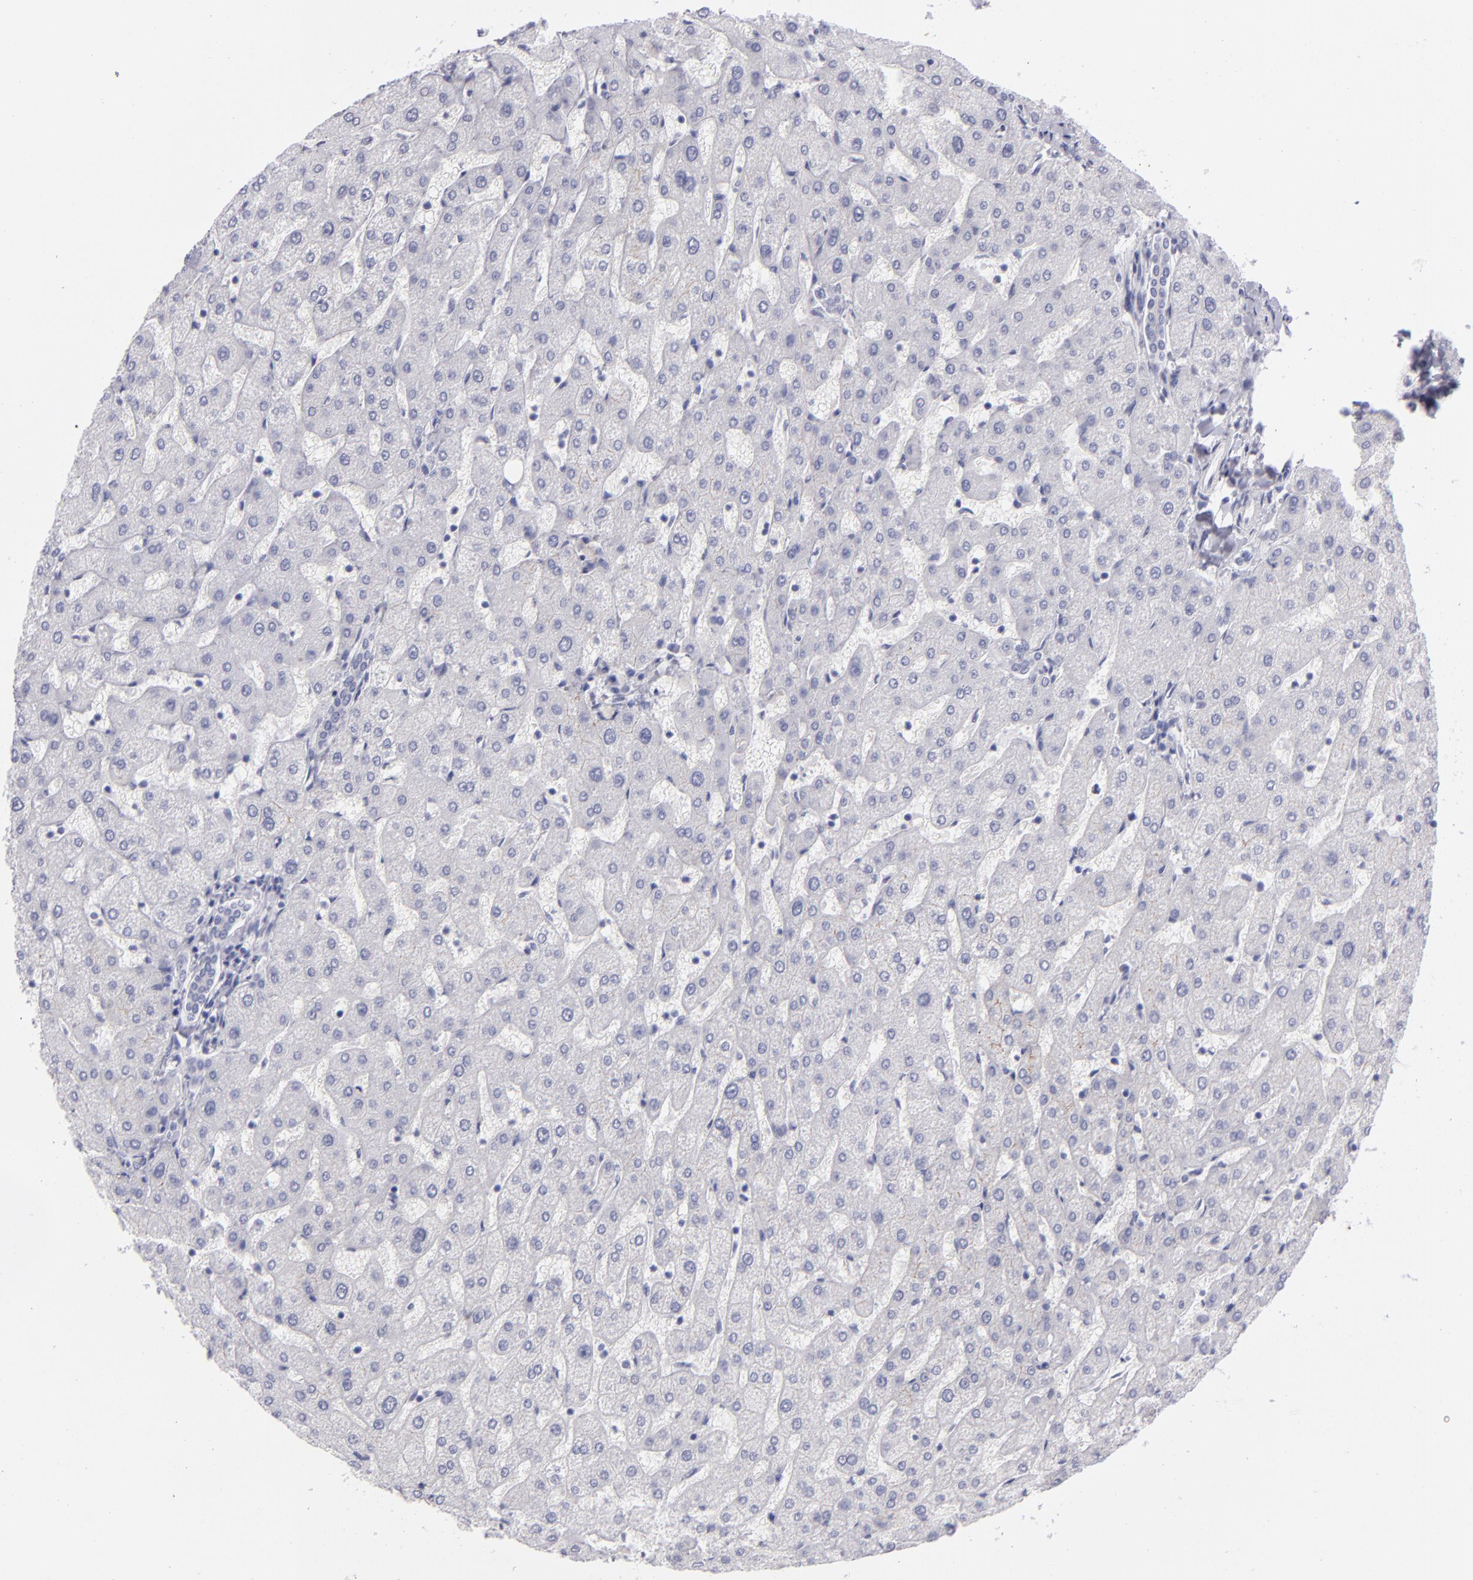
{"staining": {"intensity": "negative", "quantity": "none", "location": "none"}, "tissue": "liver", "cell_type": "Cholangiocytes", "image_type": "normal", "snomed": [{"axis": "morphology", "description": "Normal tissue, NOS"}, {"axis": "topography", "description": "Liver"}], "caption": "DAB immunohistochemical staining of benign liver exhibits no significant staining in cholangiocytes.", "gene": "VIL1", "patient": {"sex": "male", "age": 67}}